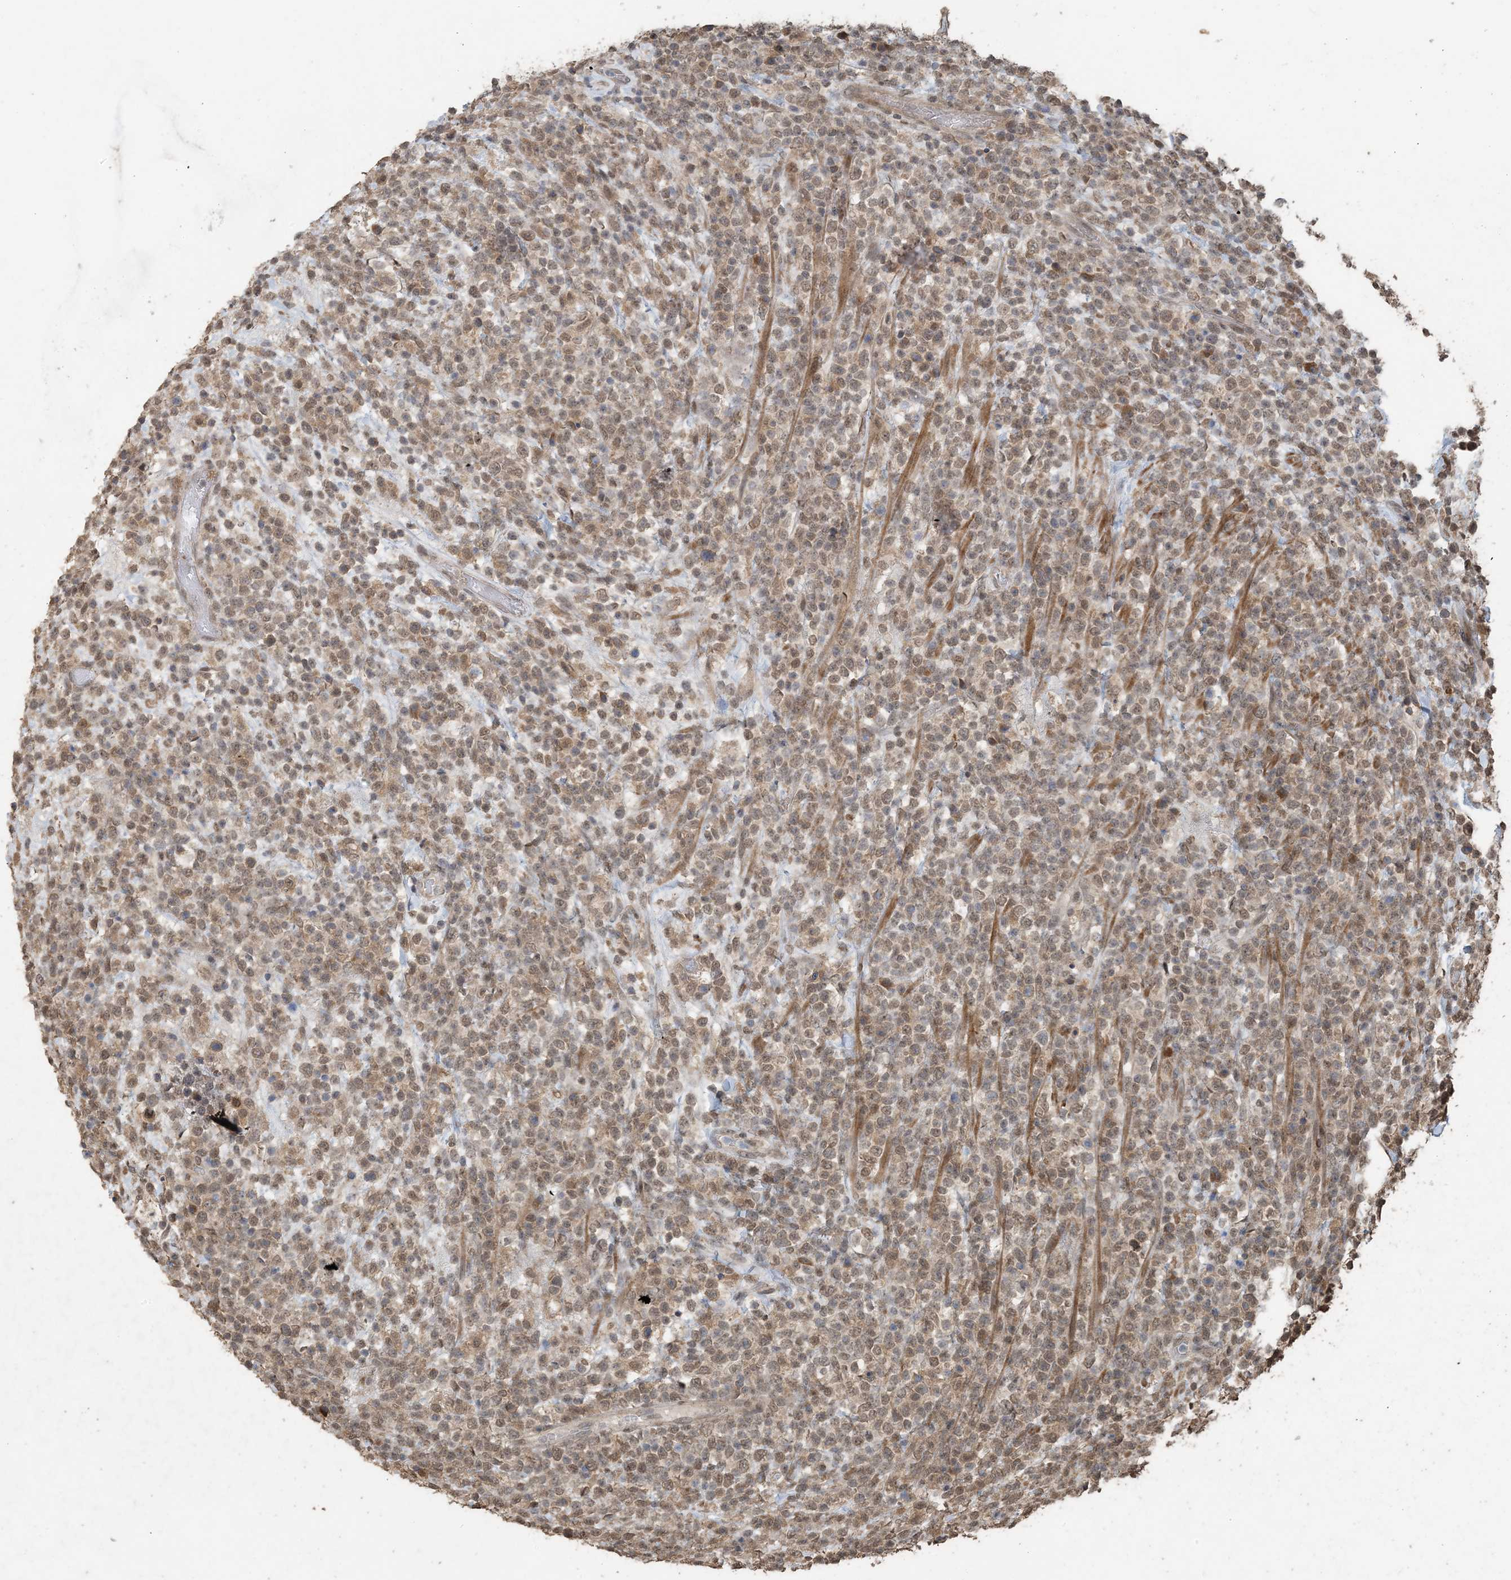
{"staining": {"intensity": "moderate", "quantity": ">75%", "location": "nuclear"}, "tissue": "lymphoma", "cell_type": "Tumor cells", "image_type": "cancer", "snomed": [{"axis": "morphology", "description": "Malignant lymphoma, non-Hodgkin's type, High grade"}, {"axis": "topography", "description": "Colon"}], "caption": "High-grade malignant lymphoma, non-Hodgkin's type was stained to show a protein in brown. There is medium levels of moderate nuclear expression in approximately >75% of tumor cells.", "gene": "ZC3H12A", "patient": {"sex": "female", "age": 53}}